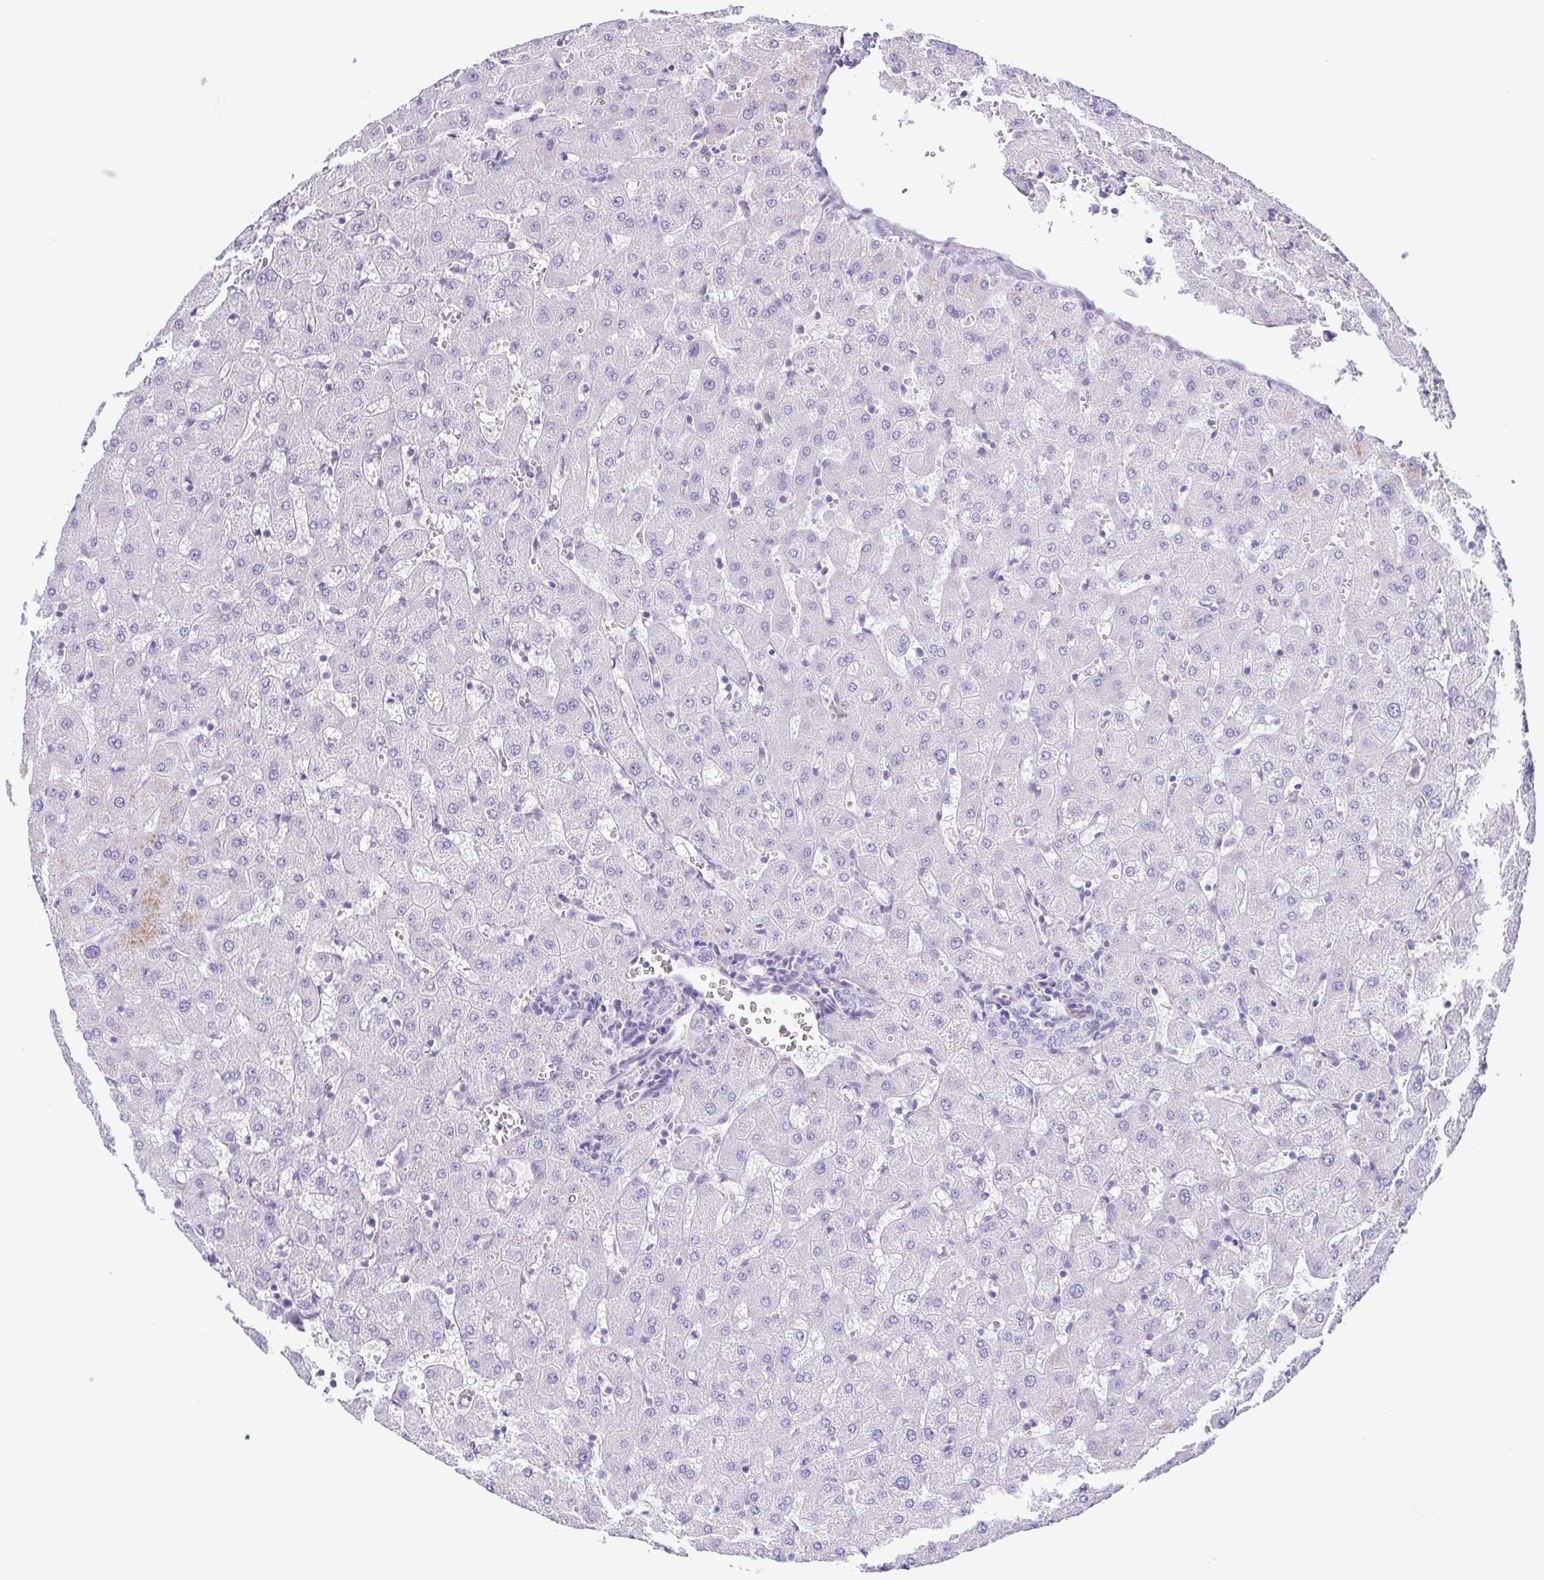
{"staining": {"intensity": "negative", "quantity": "none", "location": "none"}, "tissue": "liver", "cell_type": "Cholangiocytes", "image_type": "normal", "snomed": [{"axis": "morphology", "description": "Normal tissue, NOS"}, {"axis": "topography", "description": "Liver"}], "caption": "This is a image of IHC staining of normal liver, which shows no expression in cholangiocytes.", "gene": "DCLK2", "patient": {"sex": "female", "age": 63}}